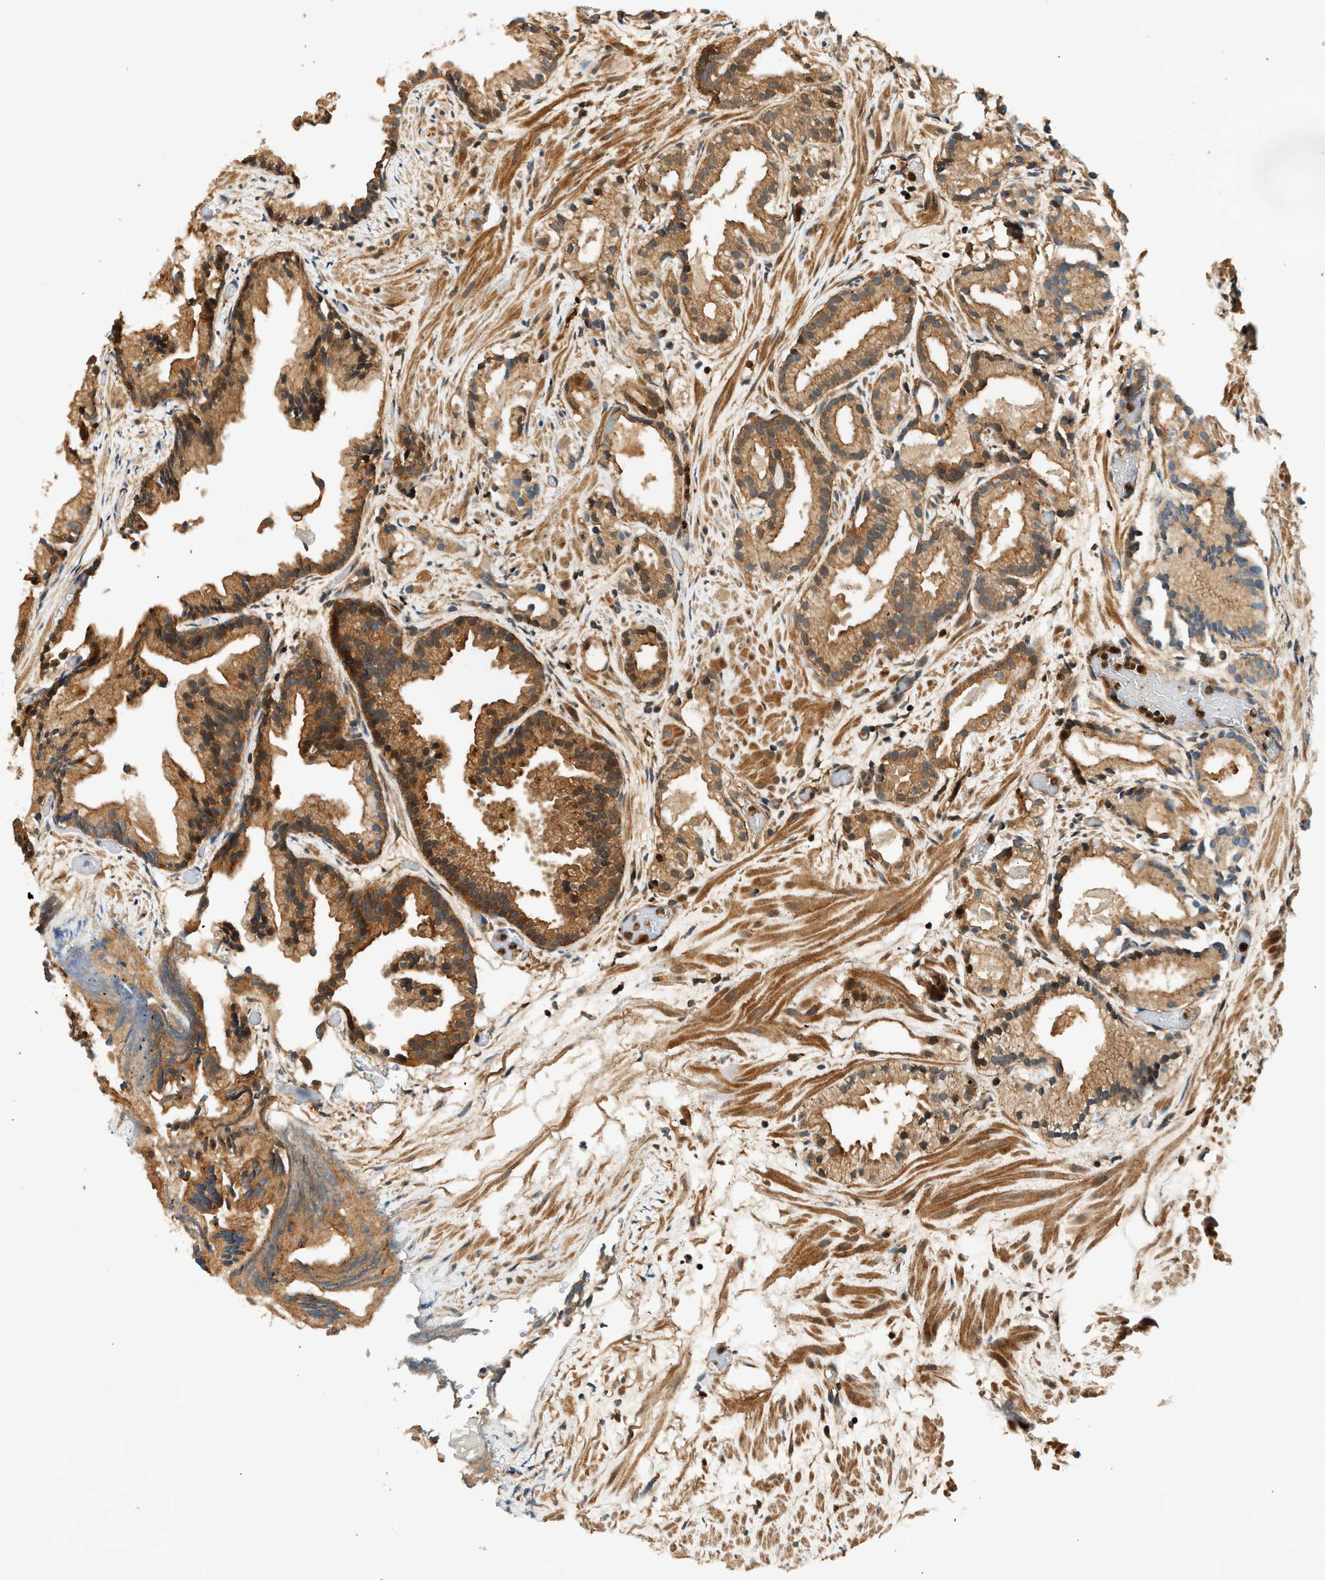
{"staining": {"intensity": "strong", "quantity": ">75%", "location": "cytoplasmic/membranous"}, "tissue": "prostate cancer", "cell_type": "Tumor cells", "image_type": "cancer", "snomed": [{"axis": "morphology", "description": "Adenocarcinoma, Low grade"}, {"axis": "topography", "description": "Prostate"}], "caption": "Immunohistochemical staining of low-grade adenocarcinoma (prostate) displays high levels of strong cytoplasmic/membranous staining in about >75% of tumor cells.", "gene": "ARHGEF11", "patient": {"sex": "male", "age": 89}}